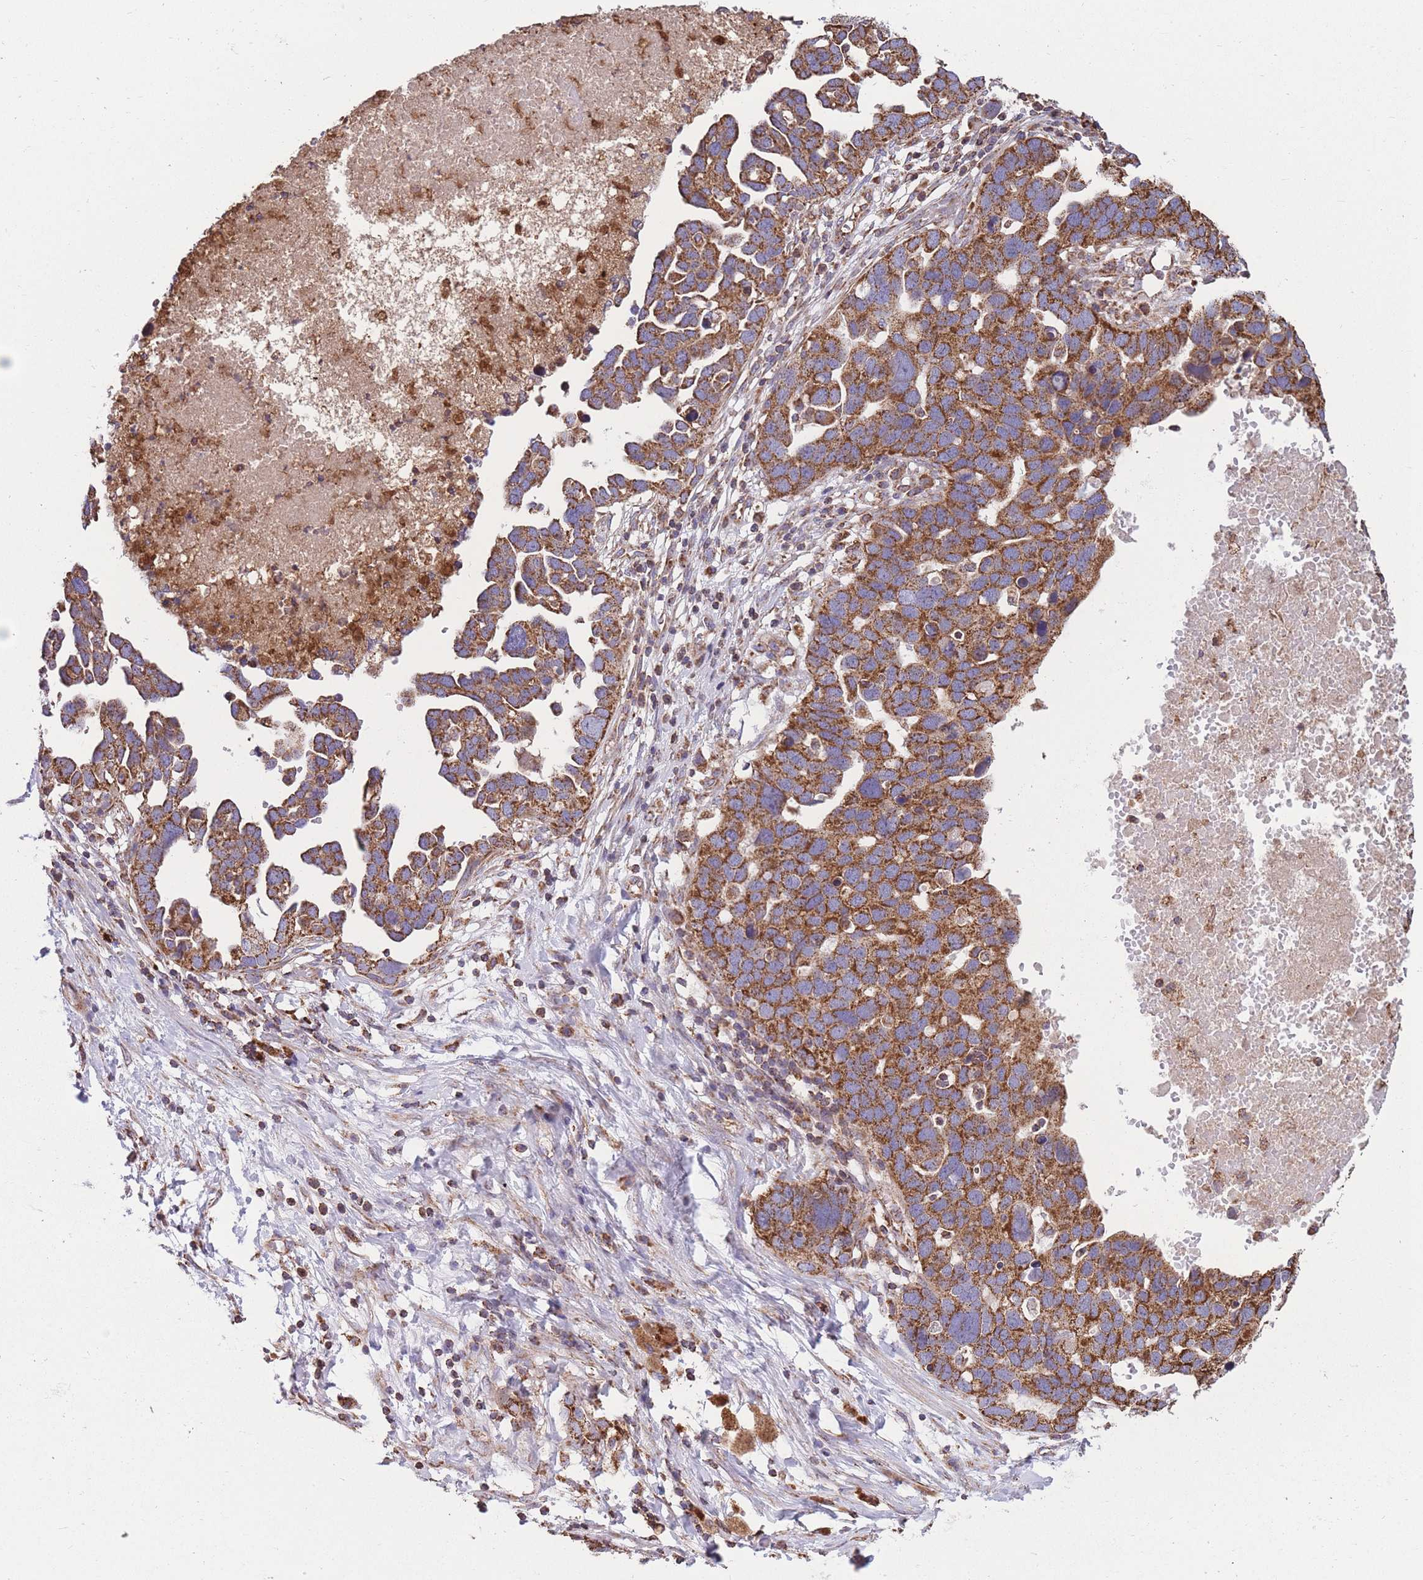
{"staining": {"intensity": "strong", "quantity": ">75%", "location": "cytoplasmic/membranous"}, "tissue": "ovarian cancer", "cell_type": "Tumor cells", "image_type": "cancer", "snomed": [{"axis": "morphology", "description": "Cystadenocarcinoma, serous, NOS"}, {"axis": "topography", "description": "Ovary"}], "caption": "Brown immunohistochemical staining in human ovarian cancer (serous cystadenocarcinoma) demonstrates strong cytoplasmic/membranous expression in about >75% of tumor cells.", "gene": "FKBP8", "patient": {"sex": "female", "age": 54}}